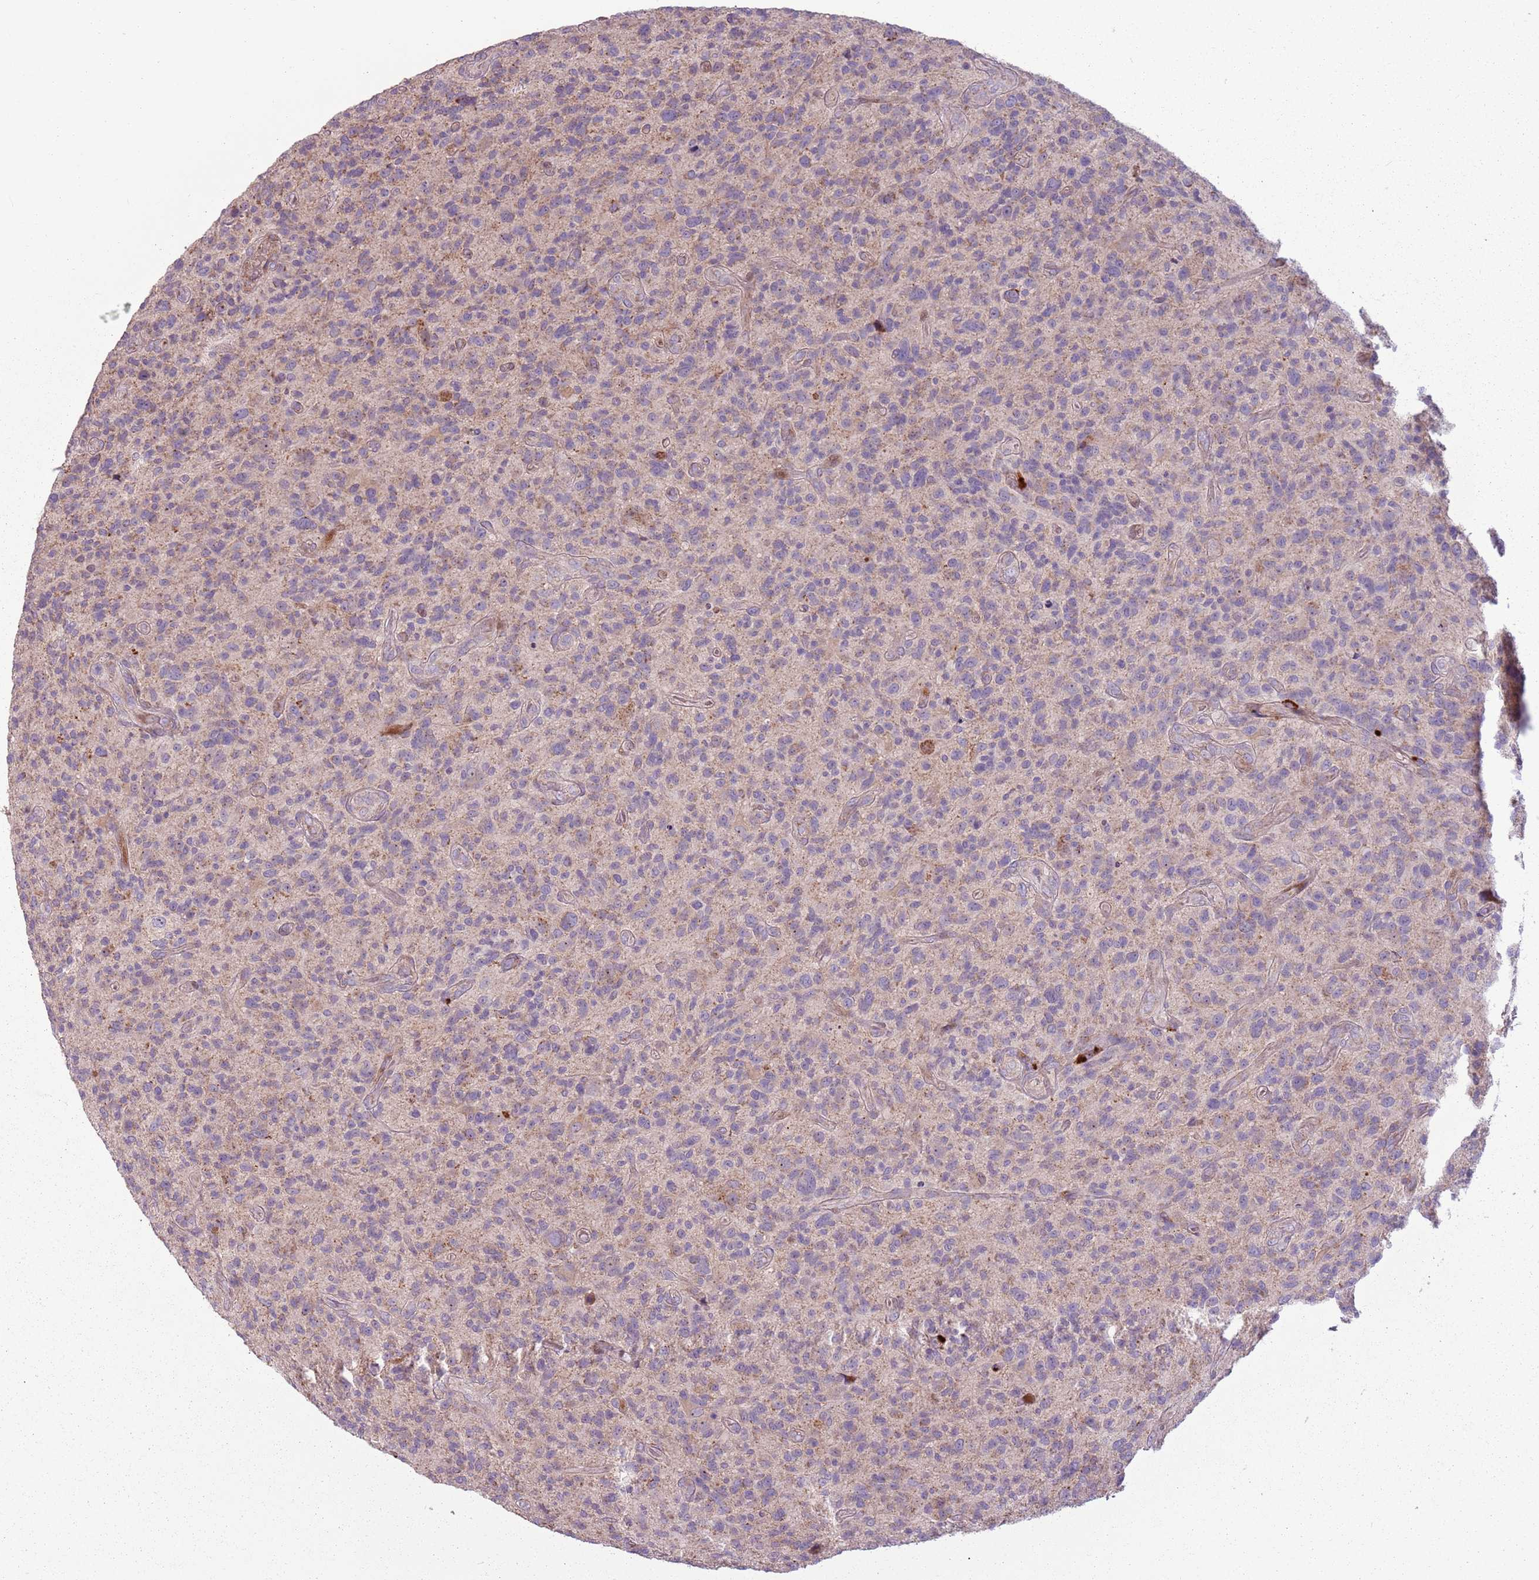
{"staining": {"intensity": "weak", "quantity": "<25%", "location": "cytoplasmic/membranous"}, "tissue": "glioma", "cell_type": "Tumor cells", "image_type": "cancer", "snomed": [{"axis": "morphology", "description": "Glioma, malignant, High grade"}, {"axis": "topography", "description": "Brain"}], "caption": "Immunohistochemistry of human glioma reveals no positivity in tumor cells.", "gene": "ZNF530", "patient": {"sex": "male", "age": 47}}